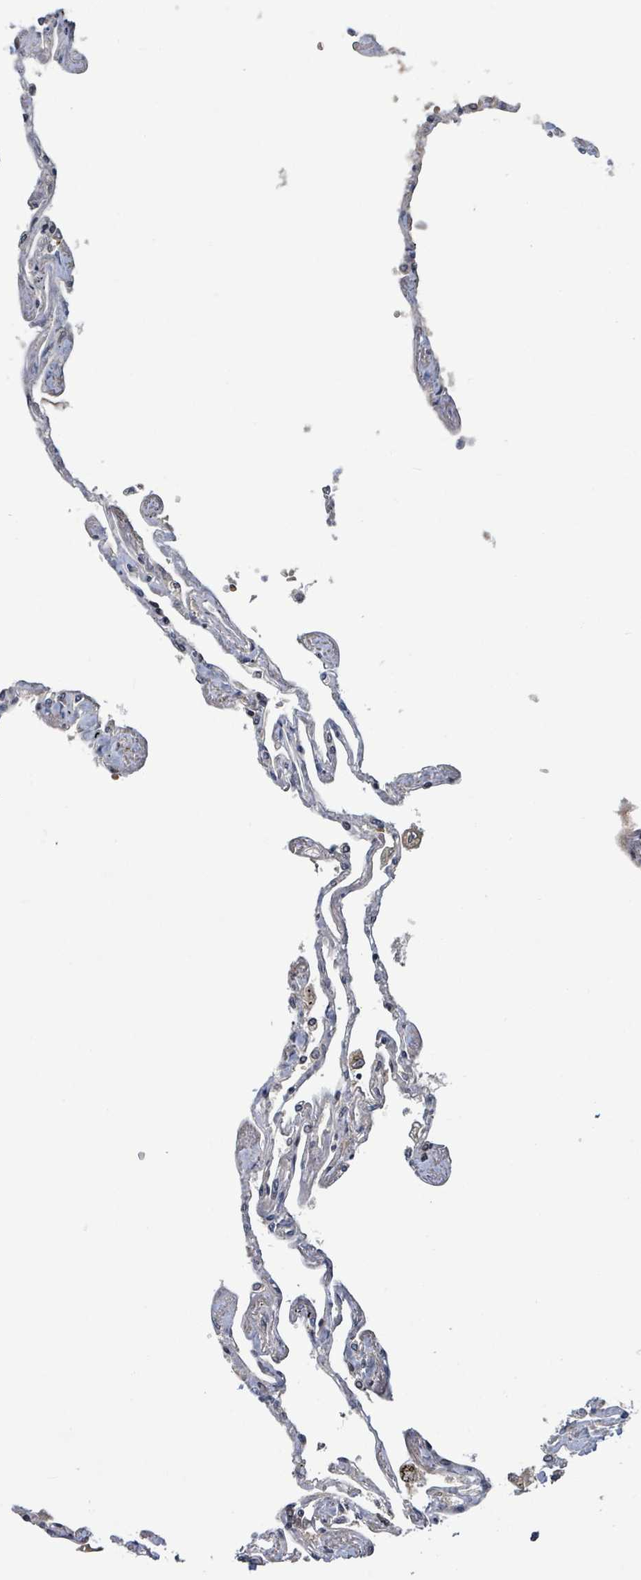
{"staining": {"intensity": "negative", "quantity": "none", "location": "none"}, "tissue": "lung", "cell_type": "Alveolar cells", "image_type": "normal", "snomed": [{"axis": "morphology", "description": "Normal tissue, NOS"}, {"axis": "topography", "description": "Lung"}], "caption": "IHC of benign human lung demonstrates no expression in alveolar cells. Brightfield microscopy of immunohistochemistry (IHC) stained with DAB (3,3'-diaminobenzidine) (brown) and hematoxylin (blue), captured at high magnification.", "gene": "ITGA11", "patient": {"sex": "female", "age": 67}}